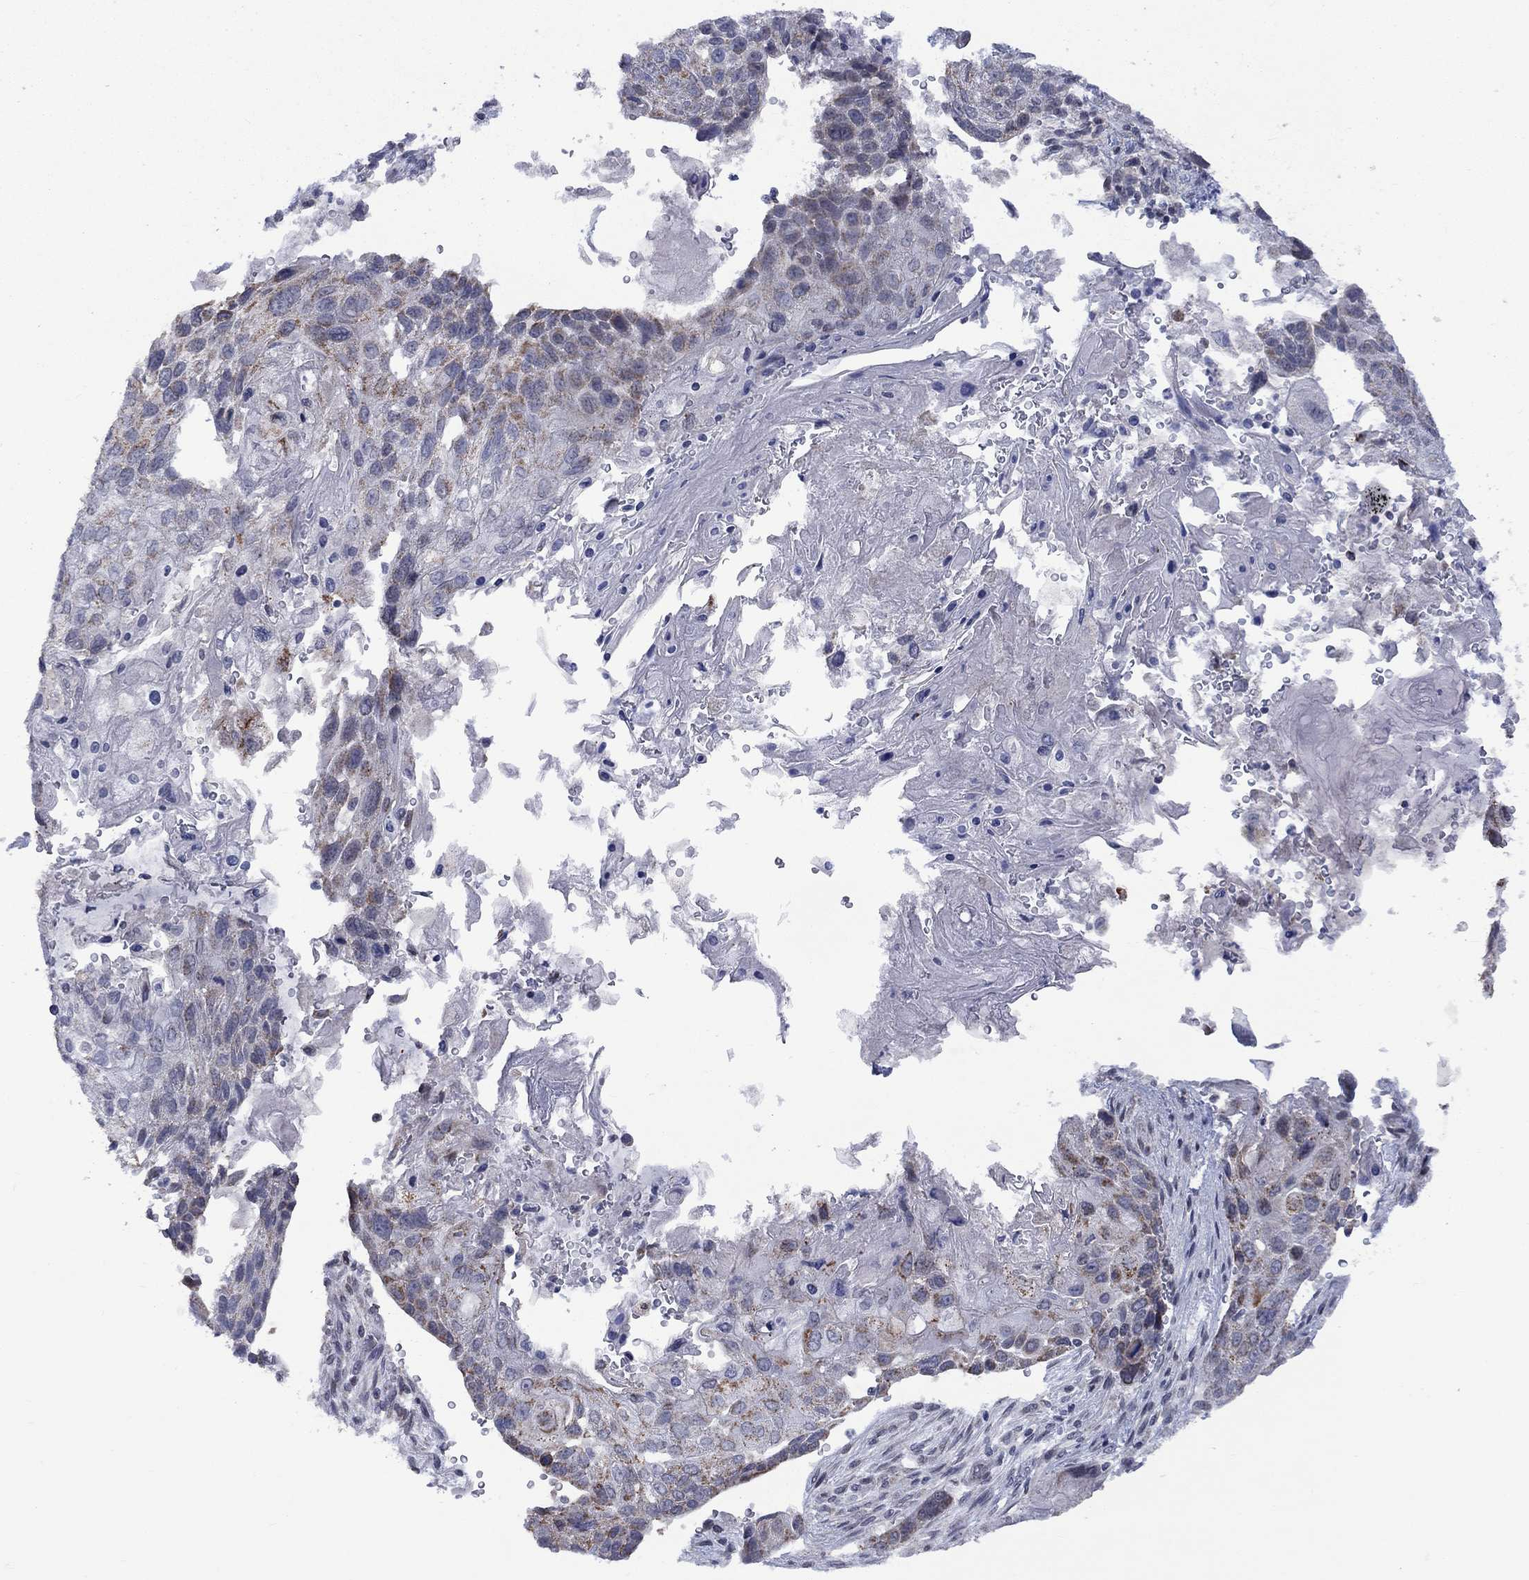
{"staining": {"intensity": "moderate", "quantity": "<25%", "location": "cytoplasmic/membranous"}, "tissue": "lung cancer", "cell_type": "Tumor cells", "image_type": "cancer", "snomed": [{"axis": "morphology", "description": "Normal tissue, NOS"}, {"axis": "morphology", "description": "Squamous cell carcinoma, NOS"}, {"axis": "topography", "description": "Bronchus"}, {"axis": "topography", "description": "Lung"}], "caption": "Protein staining demonstrates moderate cytoplasmic/membranous positivity in about <25% of tumor cells in lung cancer (squamous cell carcinoma).", "gene": "KCNJ16", "patient": {"sex": "male", "age": 69}}